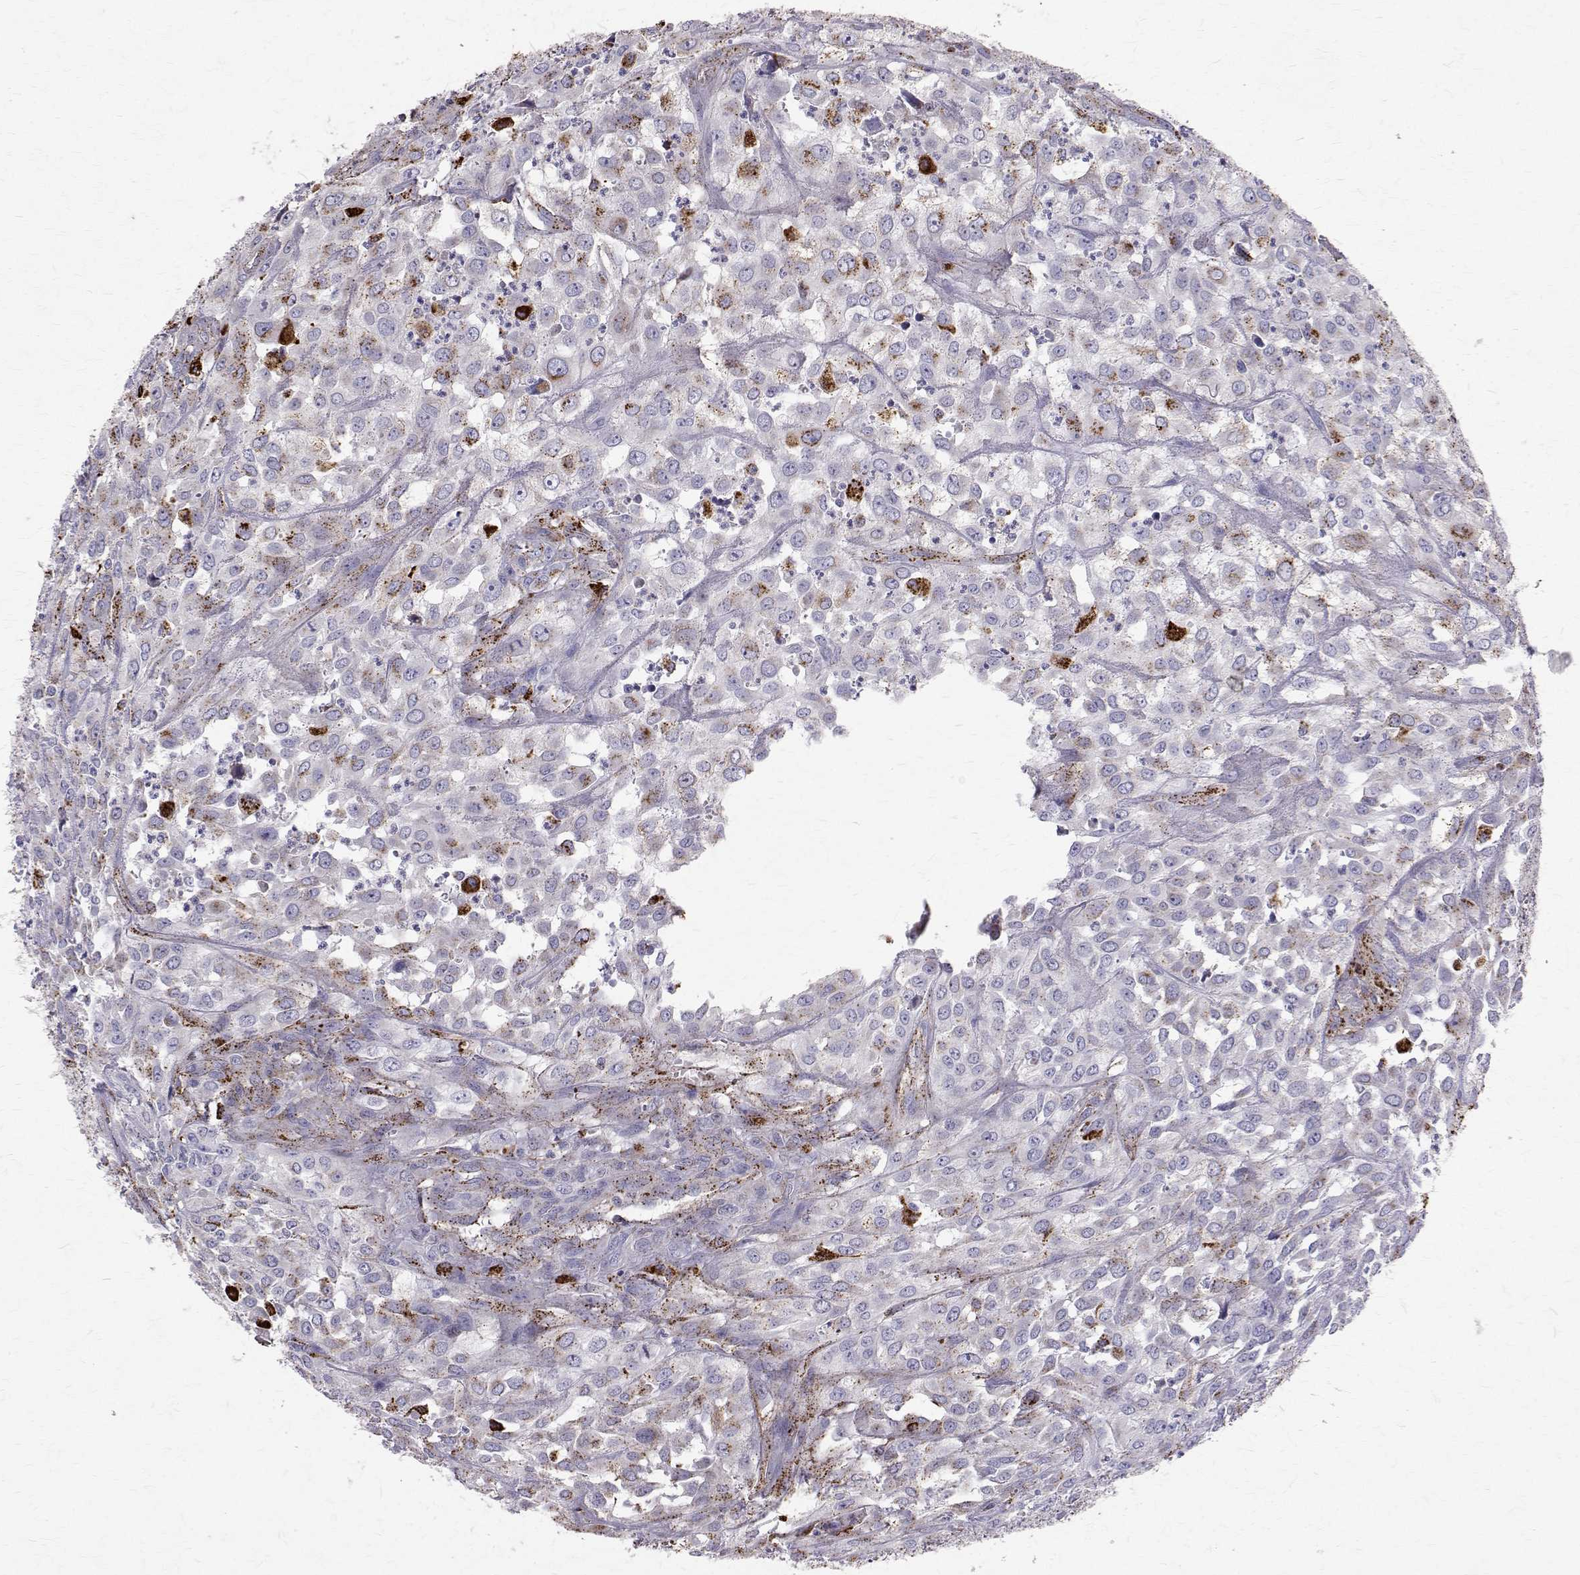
{"staining": {"intensity": "moderate", "quantity": "<25%", "location": "cytoplasmic/membranous"}, "tissue": "urothelial cancer", "cell_type": "Tumor cells", "image_type": "cancer", "snomed": [{"axis": "morphology", "description": "Urothelial carcinoma, High grade"}, {"axis": "topography", "description": "Urinary bladder"}], "caption": "Urothelial carcinoma (high-grade) stained for a protein (brown) exhibits moderate cytoplasmic/membranous positive expression in approximately <25% of tumor cells.", "gene": "TPP1", "patient": {"sex": "male", "age": 67}}